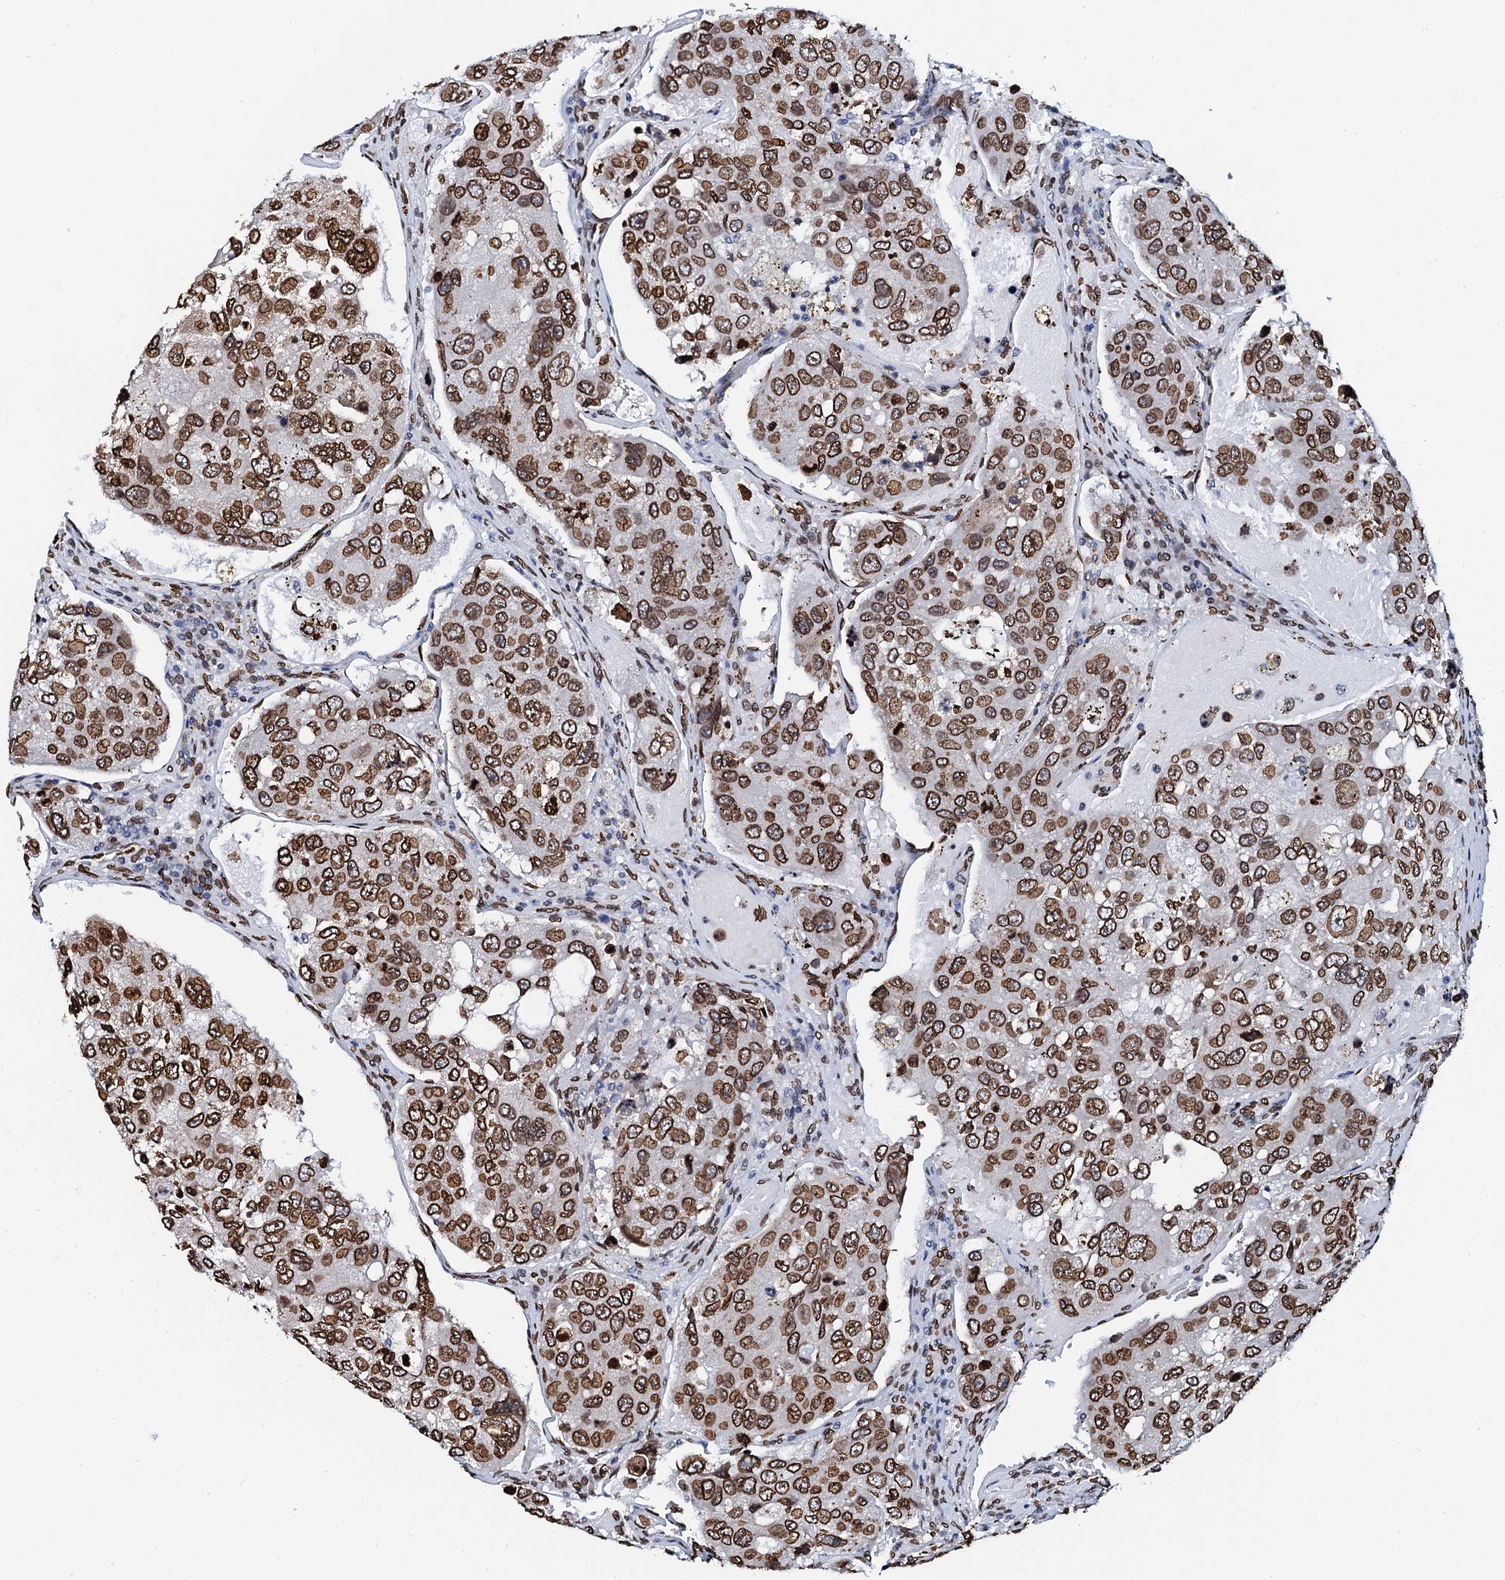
{"staining": {"intensity": "strong", "quantity": ">75%", "location": "cytoplasmic/membranous,nuclear"}, "tissue": "urothelial cancer", "cell_type": "Tumor cells", "image_type": "cancer", "snomed": [{"axis": "morphology", "description": "Urothelial carcinoma, High grade"}, {"axis": "topography", "description": "Lymph node"}, {"axis": "topography", "description": "Urinary bladder"}], "caption": "This histopathology image demonstrates urothelial cancer stained with immunohistochemistry (IHC) to label a protein in brown. The cytoplasmic/membranous and nuclear of tumor cells show strong positivity for the protein. Nuclei are counter-stained blue.", "gene": "KATNAL2", "patient": {"sex": "male", "age": 51}}